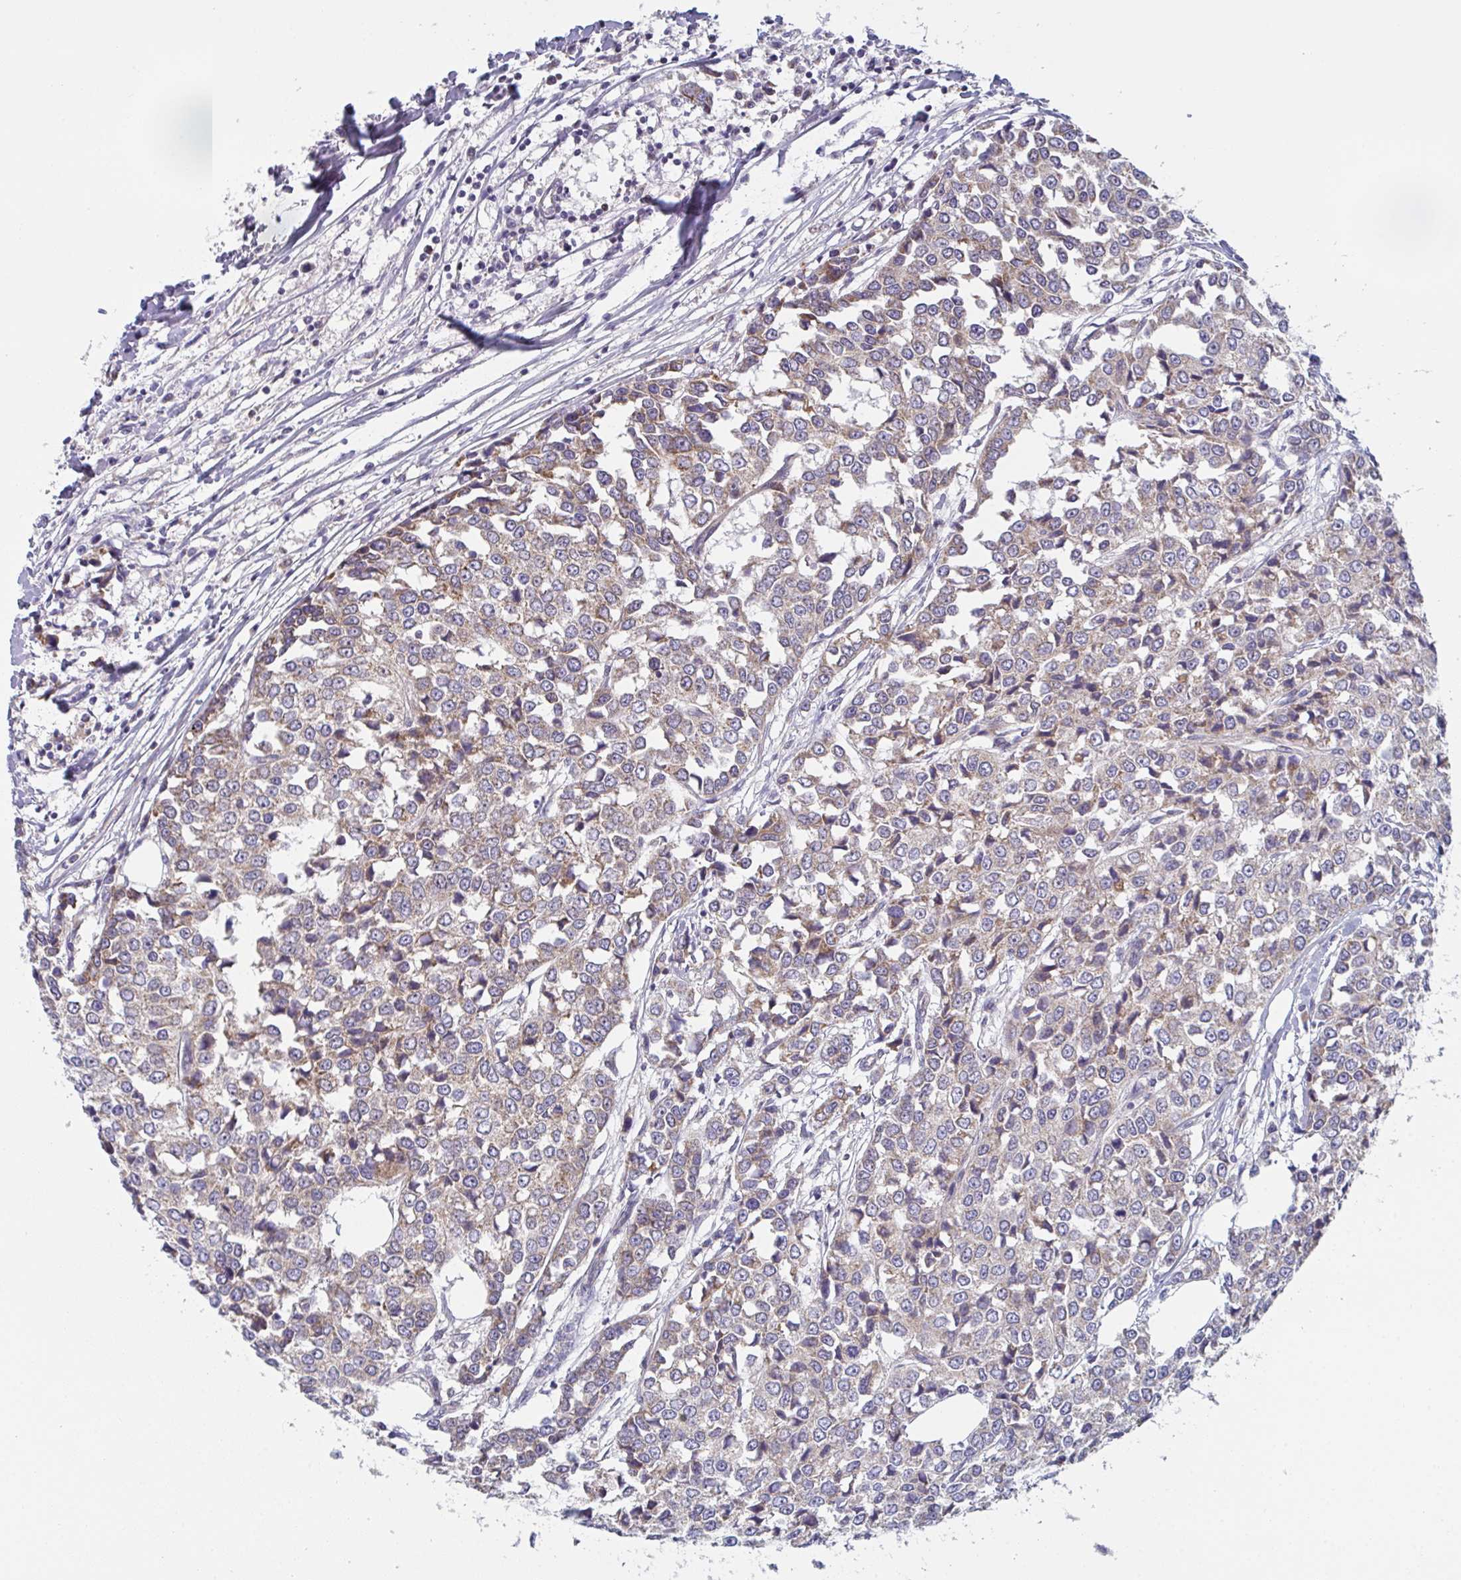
{"staining": {"intensity": "moderate", "quantity": "25%-75%", "location": "cytoplasmic/membranous"}, "tissue": "breast cancer", "cell_type": "Tumor cells", "image_type": "cancer", "snomed": [{"axis": "morphology", "description": "Duct carcinoma"}, {"axis": "topography", "description": "Breast"}], "caption": "Brown immunohistochemical staining in breast cancer exhibits moderate cytoplasmic/membranous expression in about 25%-75% of tumor cells. (IHC, brightfield microscopy, high magnification).", "gene": "MRPS2", "patient": {"sex": "female", "age": 80}}